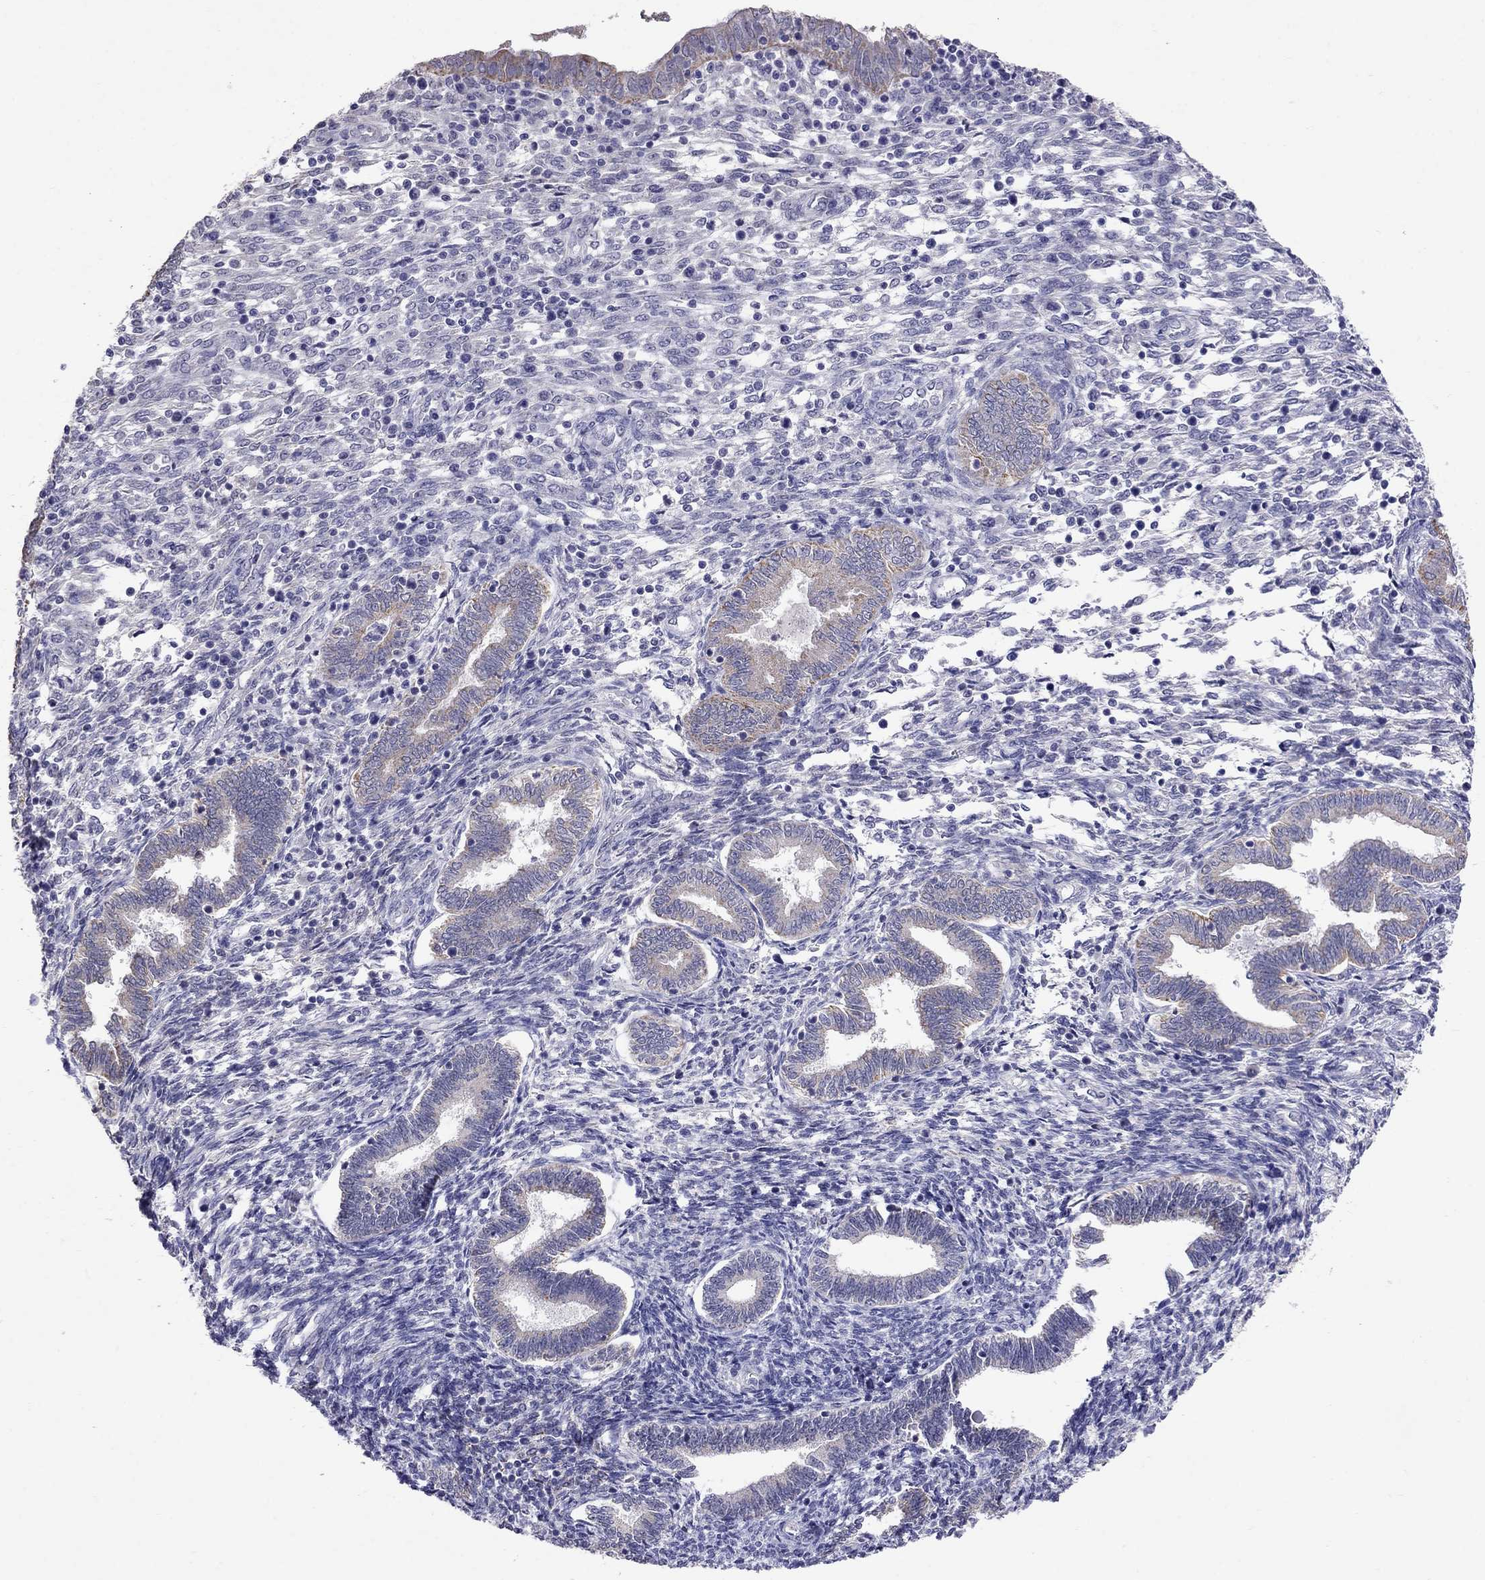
{"staining": {"intensity": "negative", "quantity": "none", "location": "none"}, "tissue": "endometrium", "cell_type": "Cells in endometrial stroma", "image_type": "normal", "snomed": [{"axis": "morphology", "description": "Normal tissue, NOS"}, {"axis": "topography", "description": "Endometrium"}], "caption": "DAB (3,3'-diaminobenzidine) immunohistochemical staining of normal endometrium demonstrates no significant positivity in cells in endometrial stroma.", "gene": "MYO3B", "patient": {"sex": "female", "age": 42}}